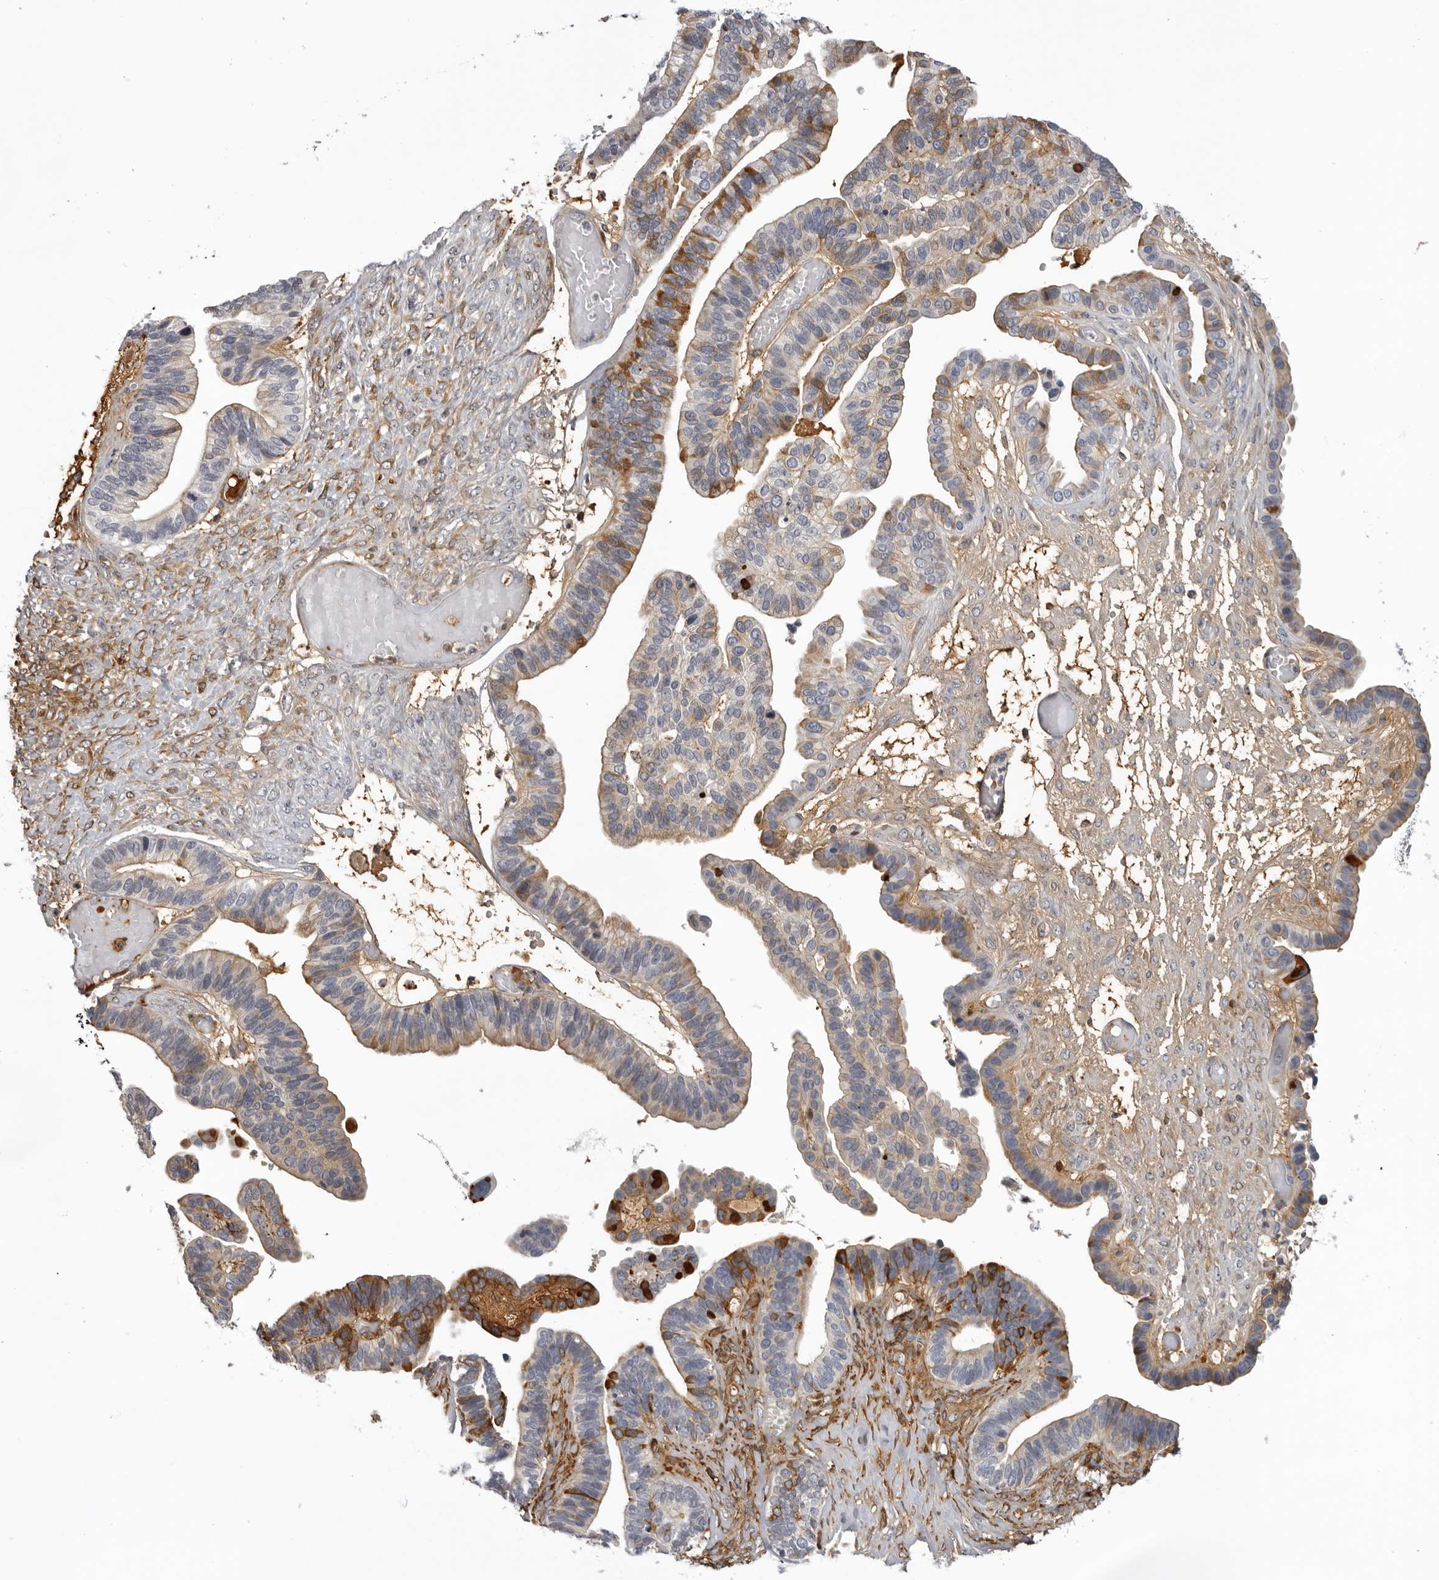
{"staining": {"intensity": "weak", "quantity": "<25%", "location": "cytoplasmic/membranous"}, "tissue": "ovarian cancer", "cell_type": "Tumor cells", "image_type": "cancer", "snomed": [{"axis": "morphology", "description": "Cystadenocarcinoma, serous, NOS"}, {"axis": "topography", "description": "Ovary"}], "caption": "DAB (3,3'-diaminobenzidine) immunohistochemical staining of human ovarian cancer demonstrates no significant positivity in tumor cells. The staining was performed using DAB to visualize the protein expression in brown, while the nuclei were stained in blue with hematoxylin (Magnification: 20x).", "gene": "PLEKHF2", "patient": {"sex": "female", "age": 56}}